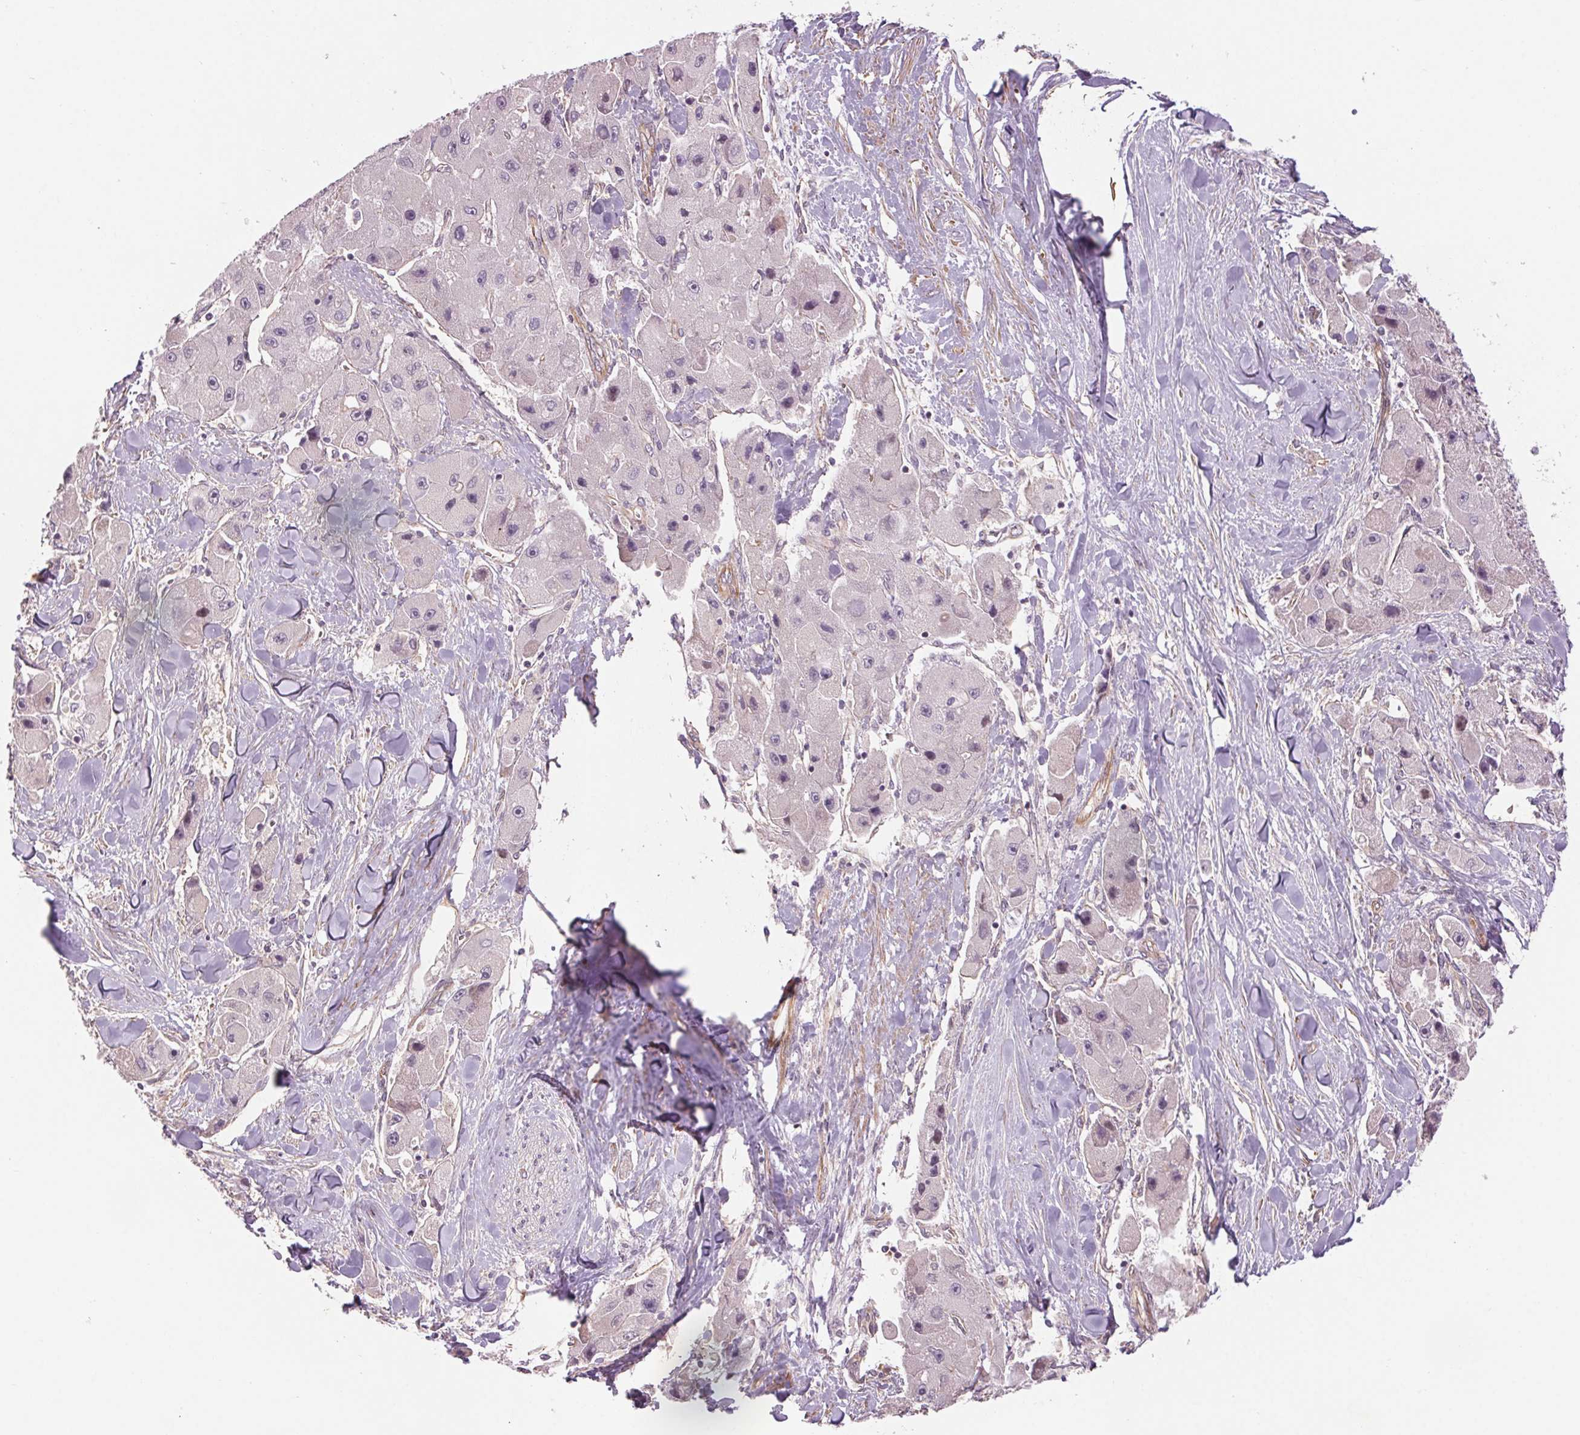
{"staining": {"intensity": "negative", "quantity": "none", "location": "none"}, "tissue": "liver cancer", "cell_type": "Tumor cells", "image_type": "cancer", "snomed": [{"axis": "morphology", "description": "Carcinoma, Hepatocellular, NOS"}, {"axis": "topography", "description": "Liver"}], "caption": "Image shows no significant protein staining in tumor cells of liver hepatocellular carcinoma.", "gene": "CCSER1", "patient": {"sex": "male", "age": 24}}